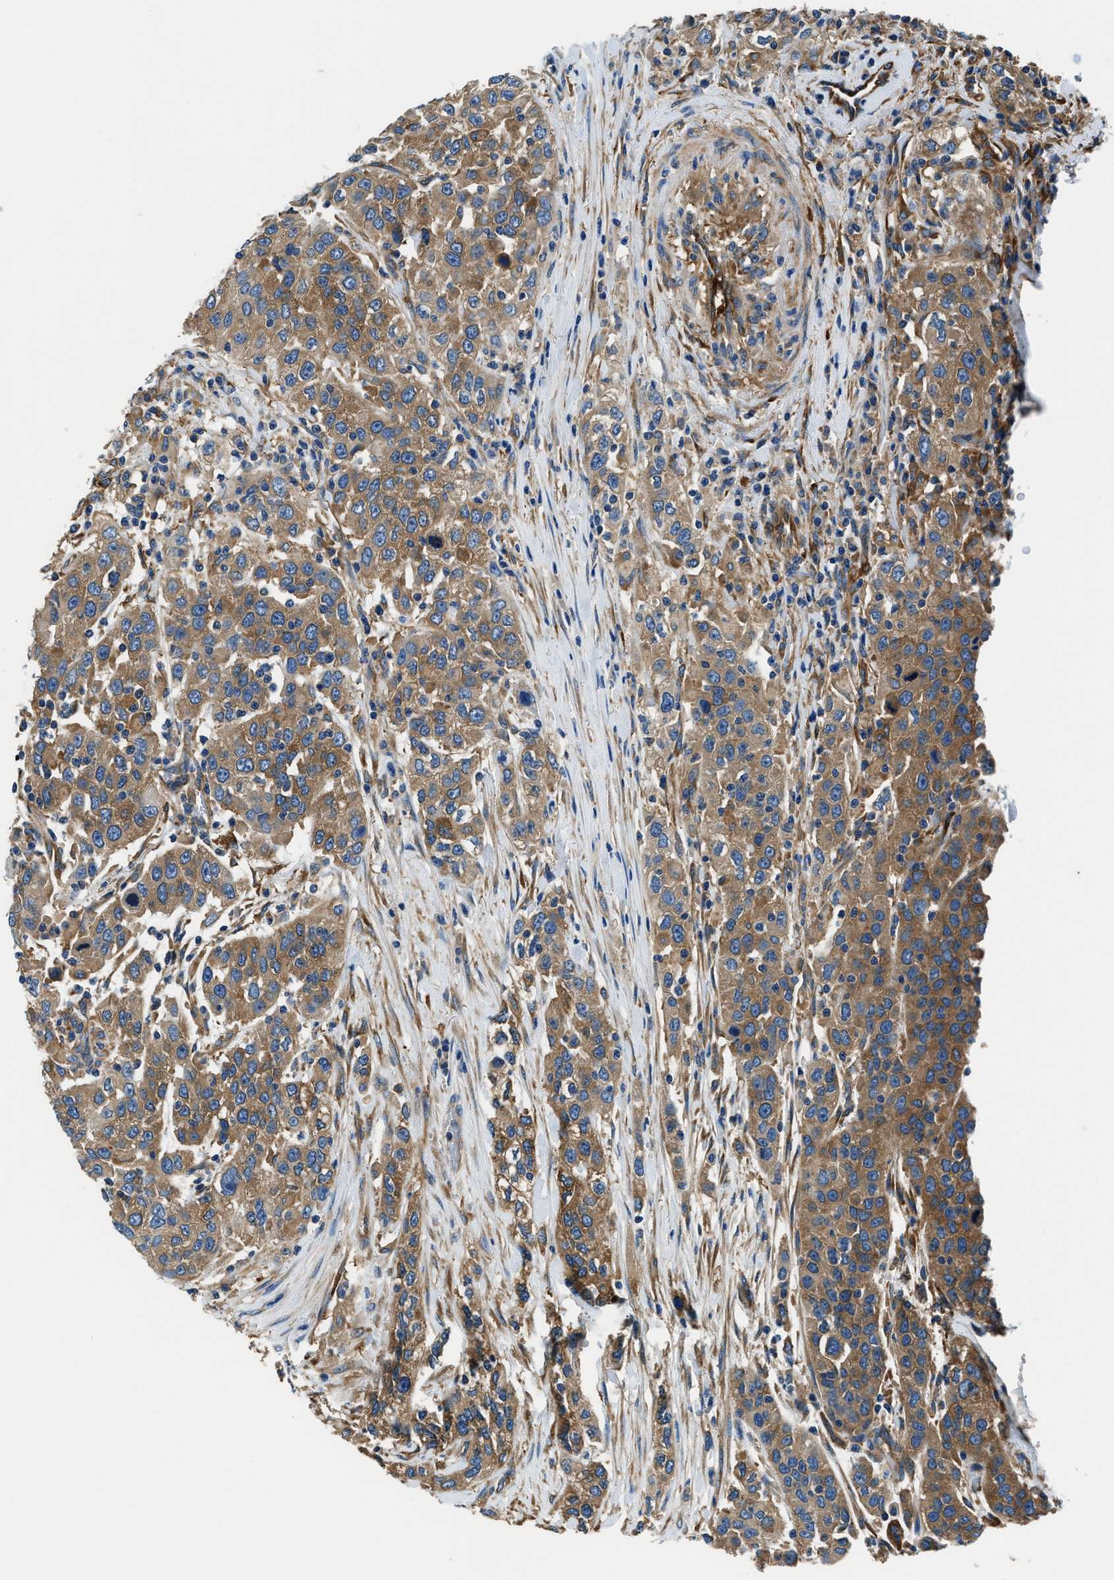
{"staining": {"intensity": "moderate", "quantity": ">75%", "location": "cytoplasmic/membranous"}, "tissue": "urothelial cancer", "cell_type": "Tumor cells", "image_type": "cancer", "snomed": [{"axis": "morphology", "description": "Urothelial carcinoma, High grade"}, {"axis": "topography", "description": "Urinary bladder"}], "caption": "Immunohistochemistry of human urothelial cancer displays medium levels of moderate cytoplasmic/membranous staining in approximately >75% of tumor cells. The staining was performed using DAB (3,3'-diaminobenzidine), with brown indicating positive protein expression. Nuclei are stained blue with hematoxylin.", "gene": "EEA1", "patient": {"sex": "female", "age": 80}}